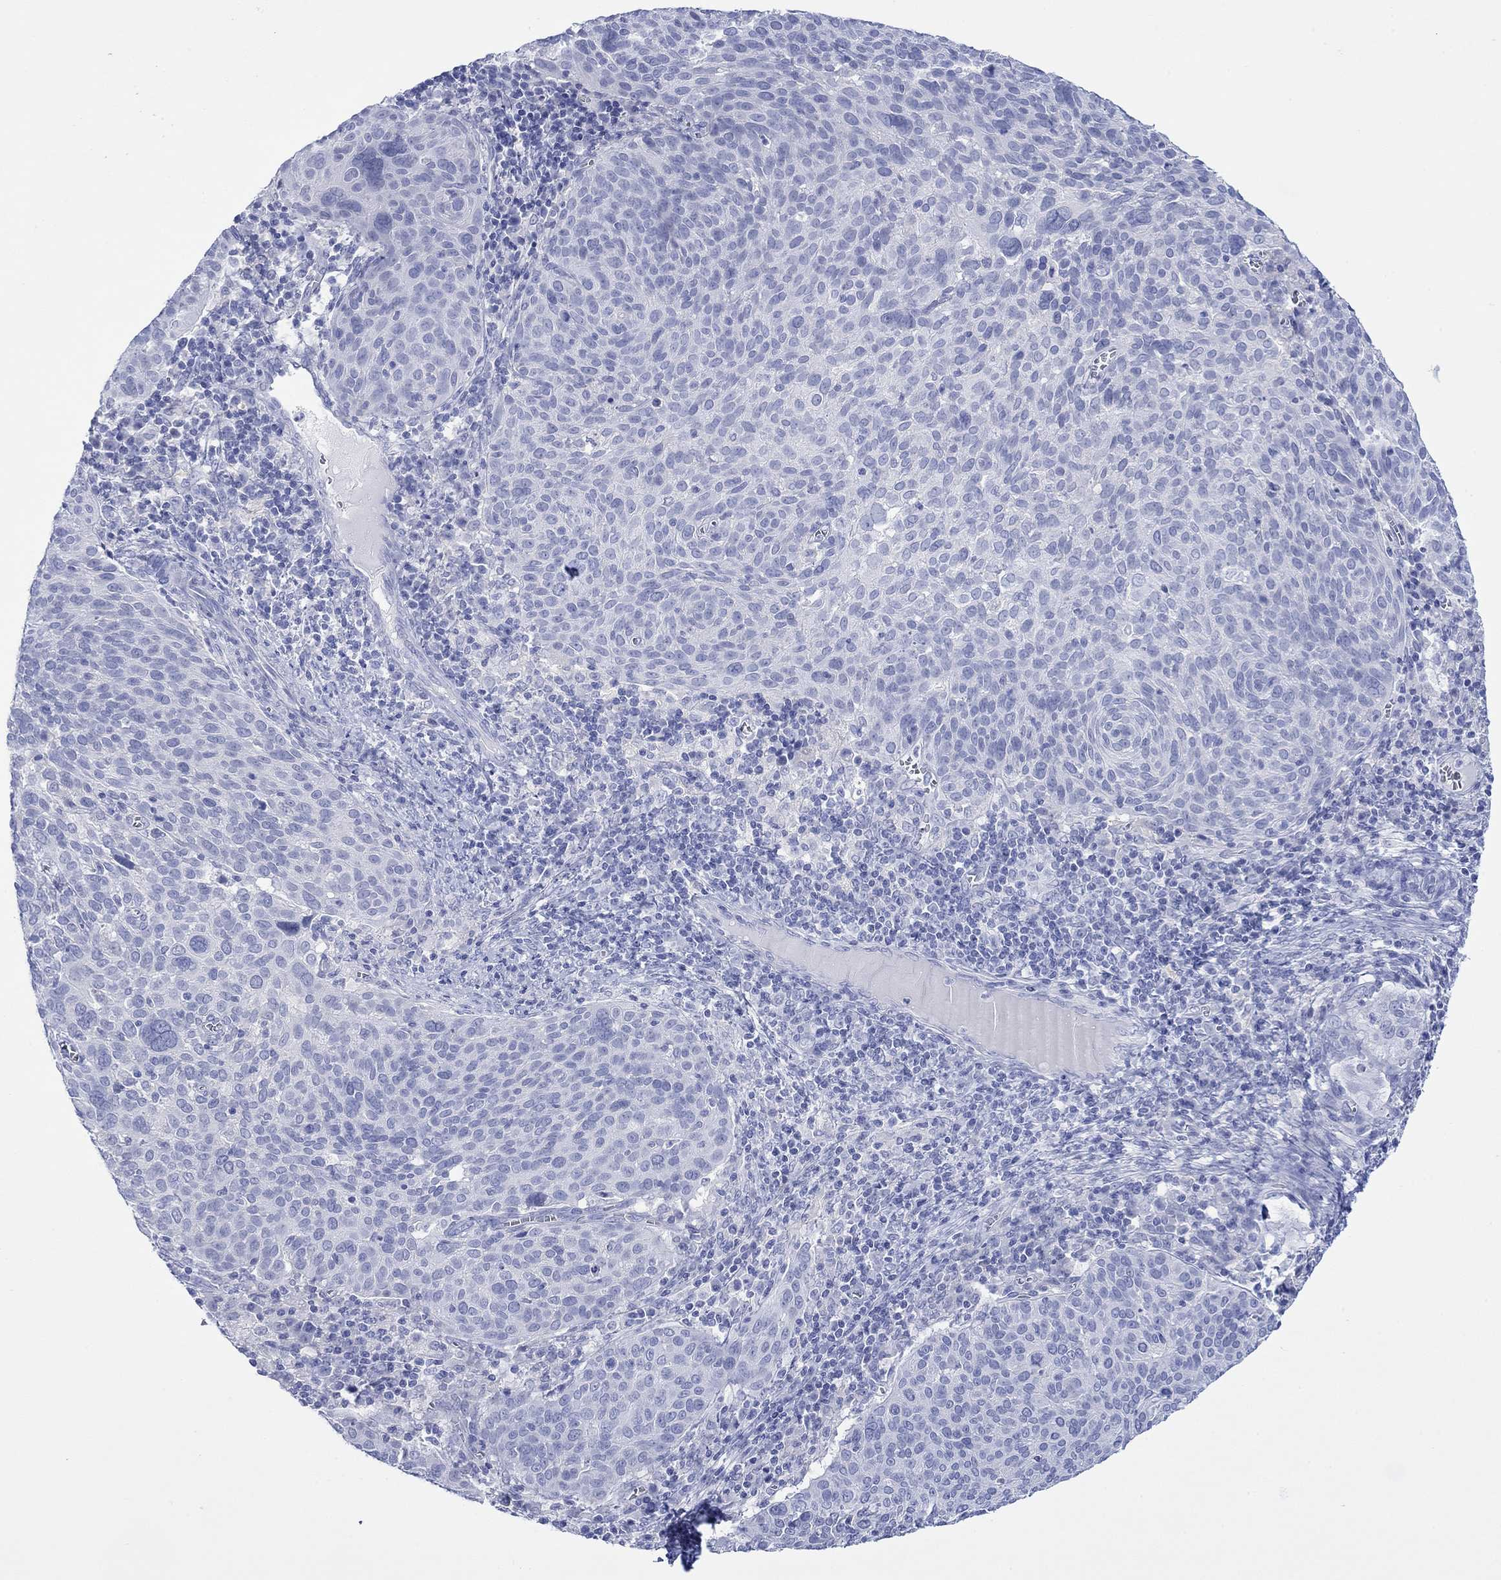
{"staining": {"intensity": "negative", "quantity": "none", "location": "none"}, "tissue": "cervical cancer", "cell_type": "Tumor cells", "image_type": "cancer", "snomed": [{"axis": "morphology", "description": "Squamous cell carcinoma, NOS"}, {"axis": "topography", "description": "Cervix"}], "caption": "The micrograph demonstrates no staining of tumor cells in cervical cancer (squamous cell carcinoma). (Stains: DAB IHC with hematoxylin counter stain, Microscopy: brightfield microscopy at high magnification).", "gene": "MLANA", "patient": {"sex": "female", "age": 39}}